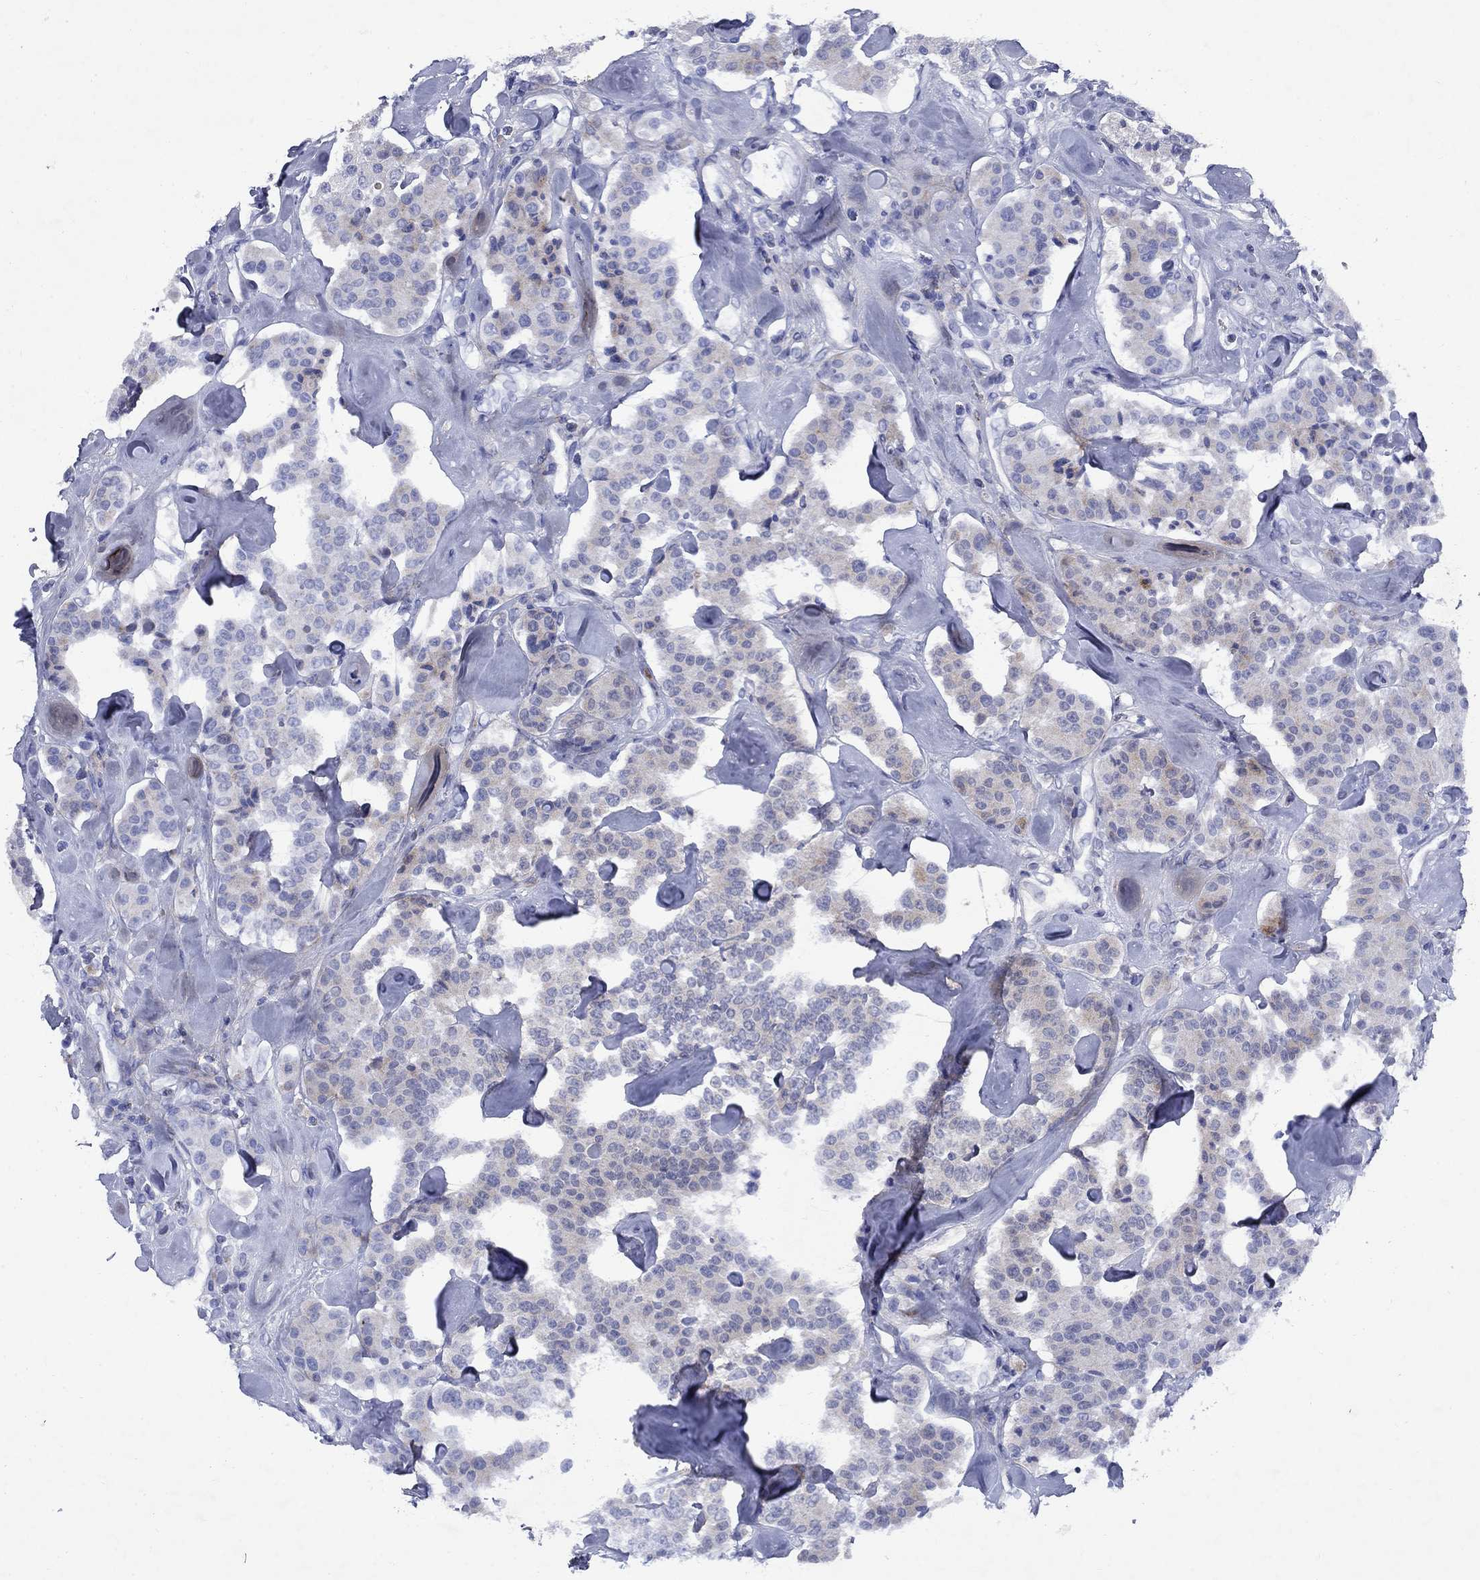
{"staining": {"intensity": "negative", "quantity": "none", "location": "none"}, "tissue": "carcinoid", "cell_type": "Tumor cells", "image_type": "cancer", "snomed": [{"axis": "morphology", "description": "Carcinoid, malignant, NOS"}, {"axis": "topography", "description": "Pancreas"}], "caption": "An image of carcinoid stained for a protein demonstrates no brown staining in tumor cells.", "gene": "STAB2", "patient": {"sex": "male", "age": 41}}